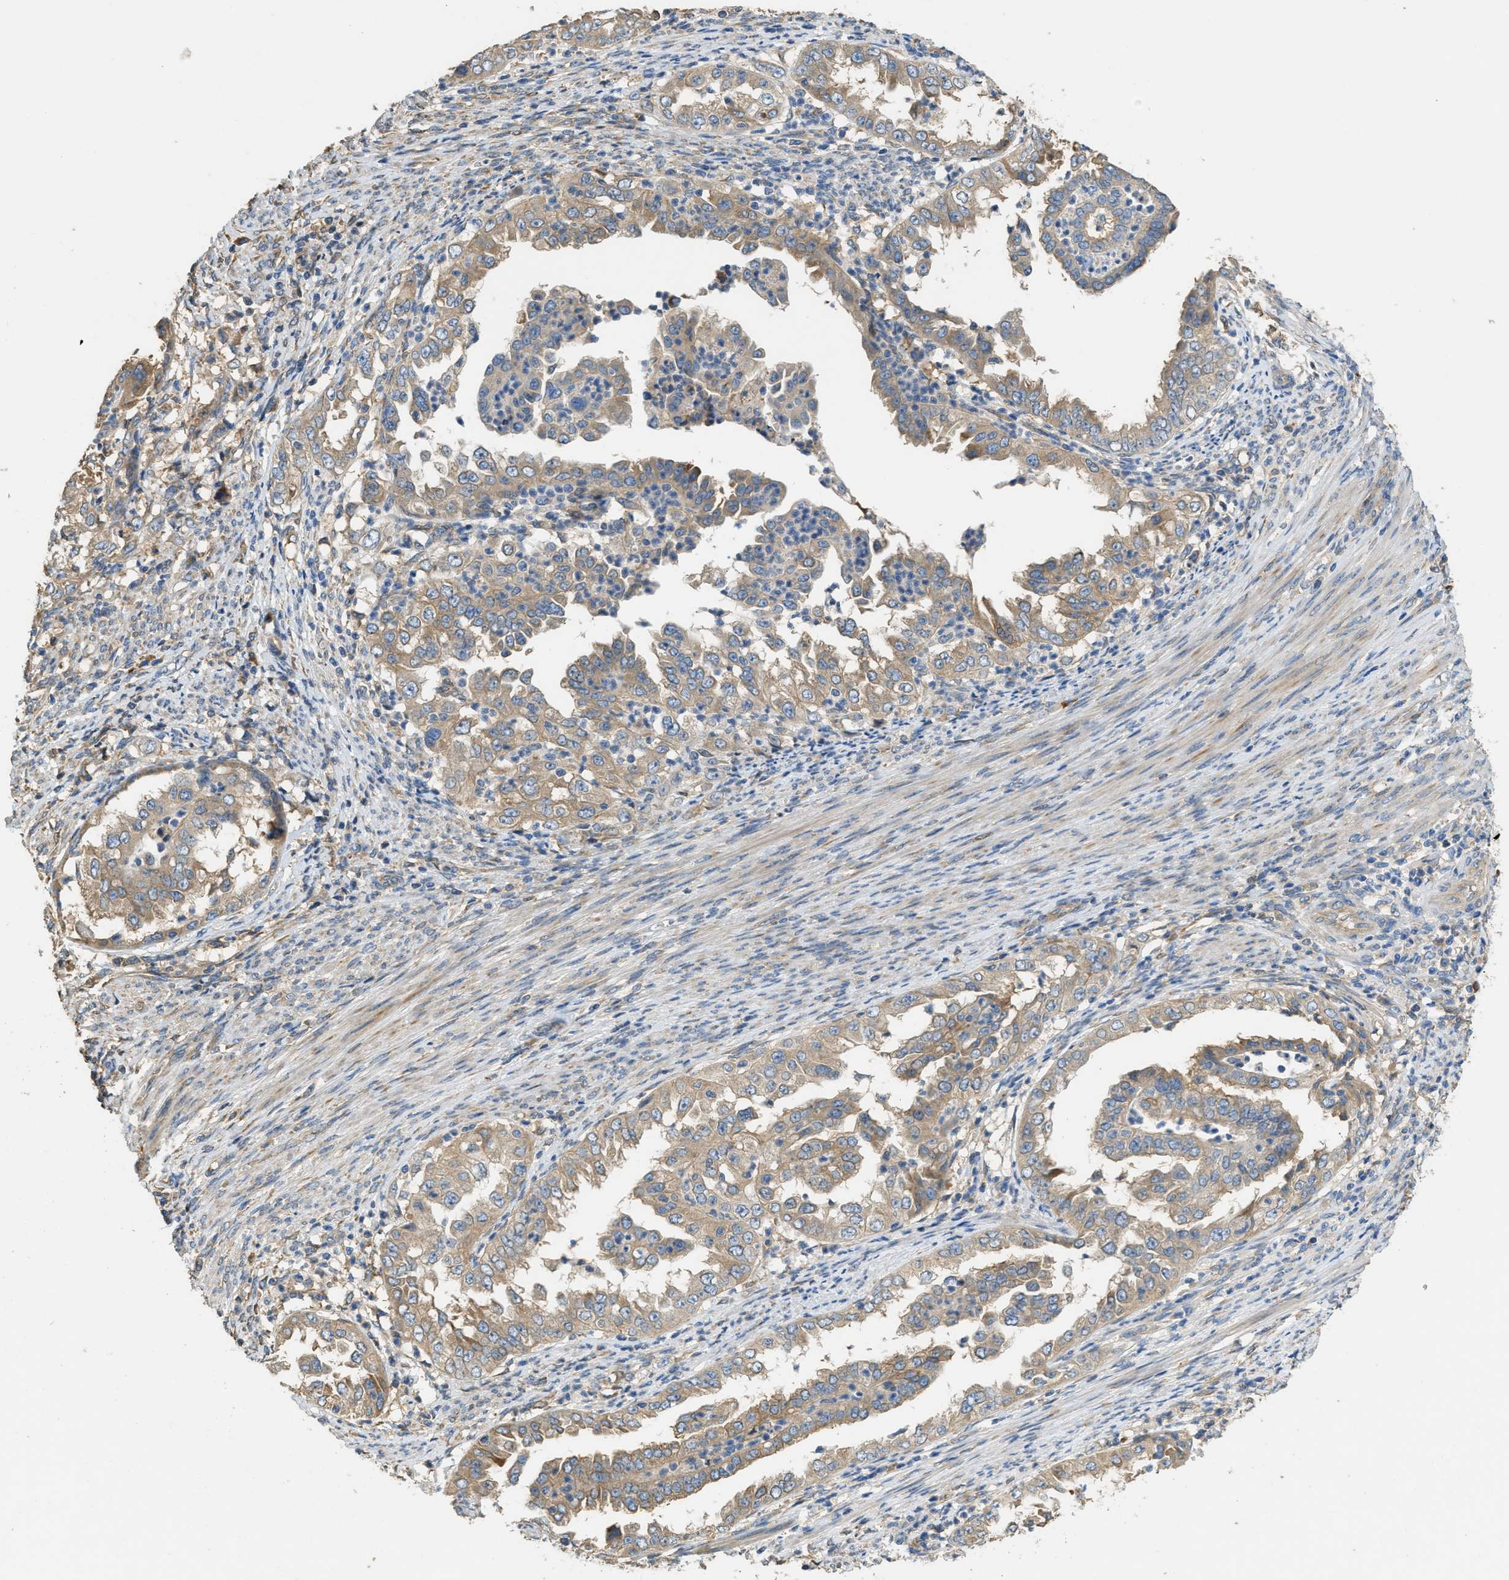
{"staining": {"intensity": "weak", "quantity": ">75%", "location": "cytoplasmic/membranous"}, "tissue": "endometrial cancer", "cell_type": "Tumor cells", "image_type": "cancer", "snomed": [{"axis": "morphology", "description": "Adenocarcinoma, NOS"}, {"axis": "topography", "description": "Endometrium"}], "caption": "Immunohistochemistry image of neoplastic tissue: human endometrial cancer stained using immunohistochemistry (IHC) shows low levels of weak protein expression localized specifically in the cytoplasmic/membranous of tumor cells, appearing as a cytoplasmic/membranous brown color.", "gene": "RIPK2", "patient": {"sex": "female", "age": 85}}